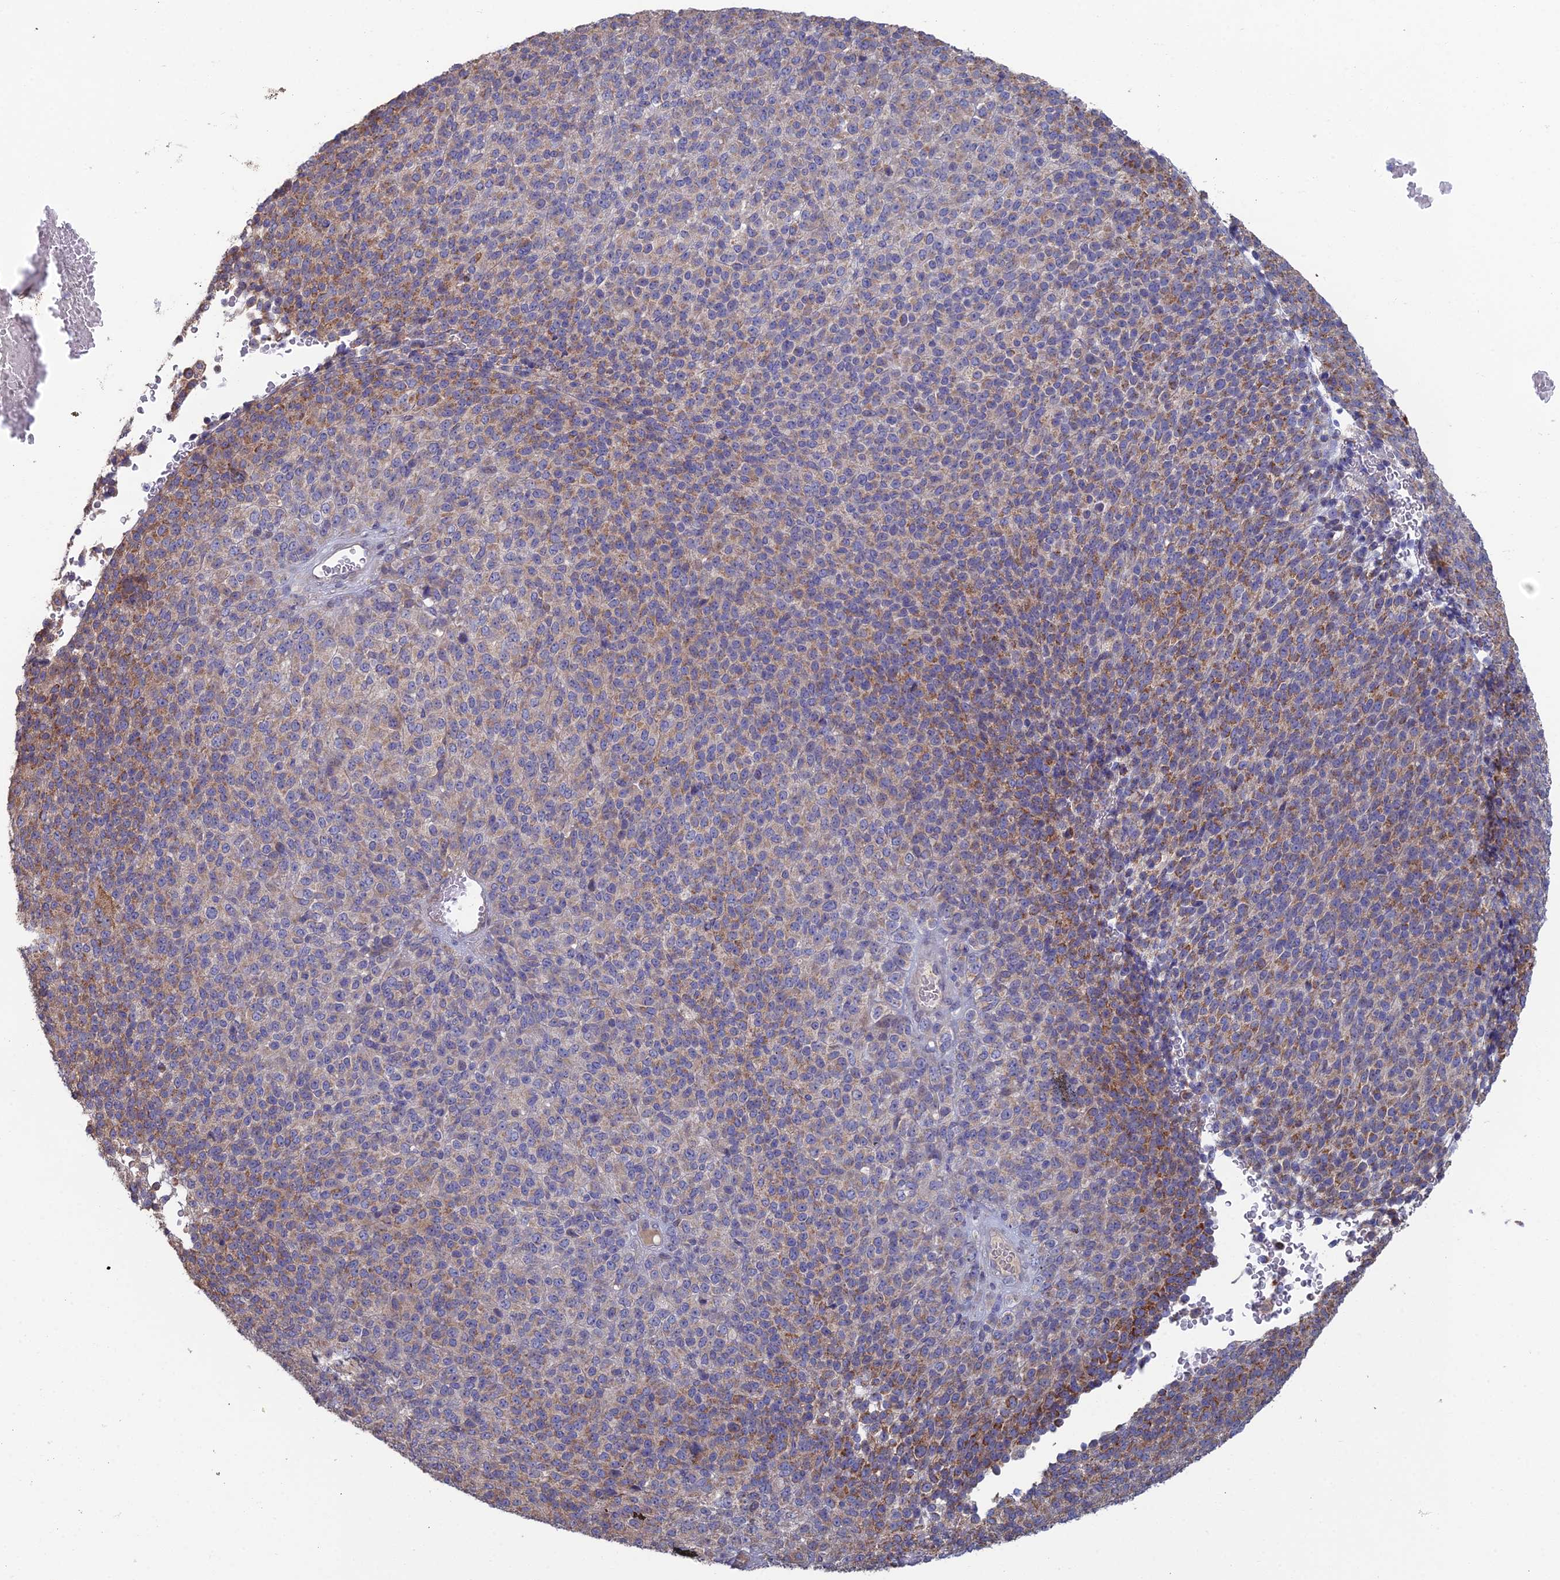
{"staining": {"intensity": "moderate", "quantity": "<25%", "location": "cytoplasmic/membranous"}, "tissue": "melanoma", "cell_type": "Tumor cells", "image_type": "cancer", "snomed": [{"axis": "morphology", "description": "Malignant melanoma, Metastatic site"}, {"axis": "topography", "description": "Brain"}], "caption": "DAB immunohistochemical staining of human melanoma demonstrates moderate cytoplasmic/membranous protein staining in about <25% of tumor cells.", "gene": "ARL16", "patient": {"sex": "female", "age": 56}}